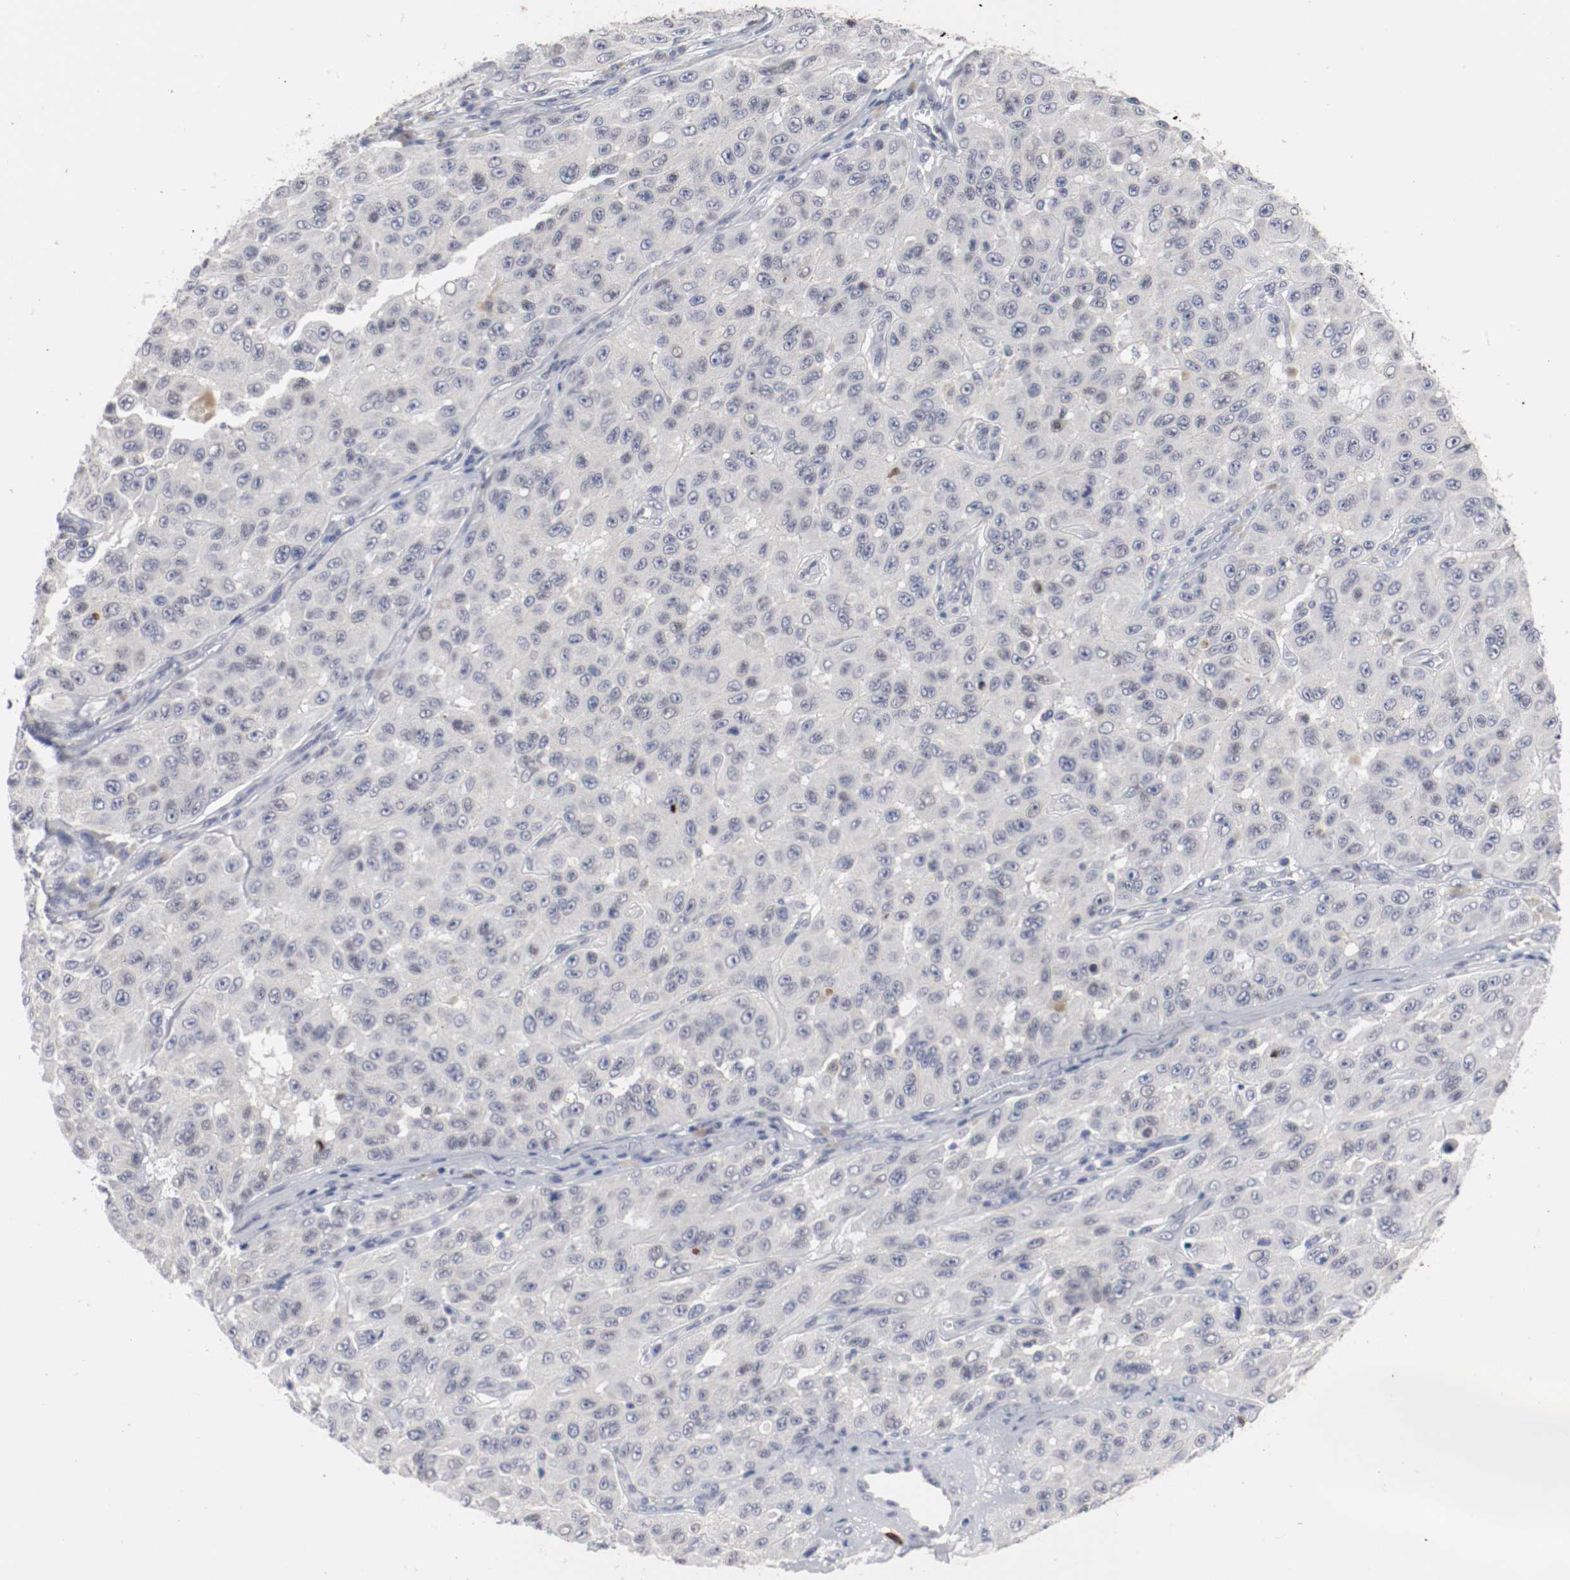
{"staining": {"intensity": "negative", "quantity": "none", "location": "none"}, "tissue": "melanoma", "cell_type": "Tumor cells", "image_type": "cancer", "snomed": [{"axis": "morphology", "description": "Malignant melanoma, NOS"}, {"axis": "topography", "description": "Skin"}], "caption": "Tumor cells show no significant expression in melanoma.", "gene": "KIT", "patient": {"sex": "male", "age": 30}}